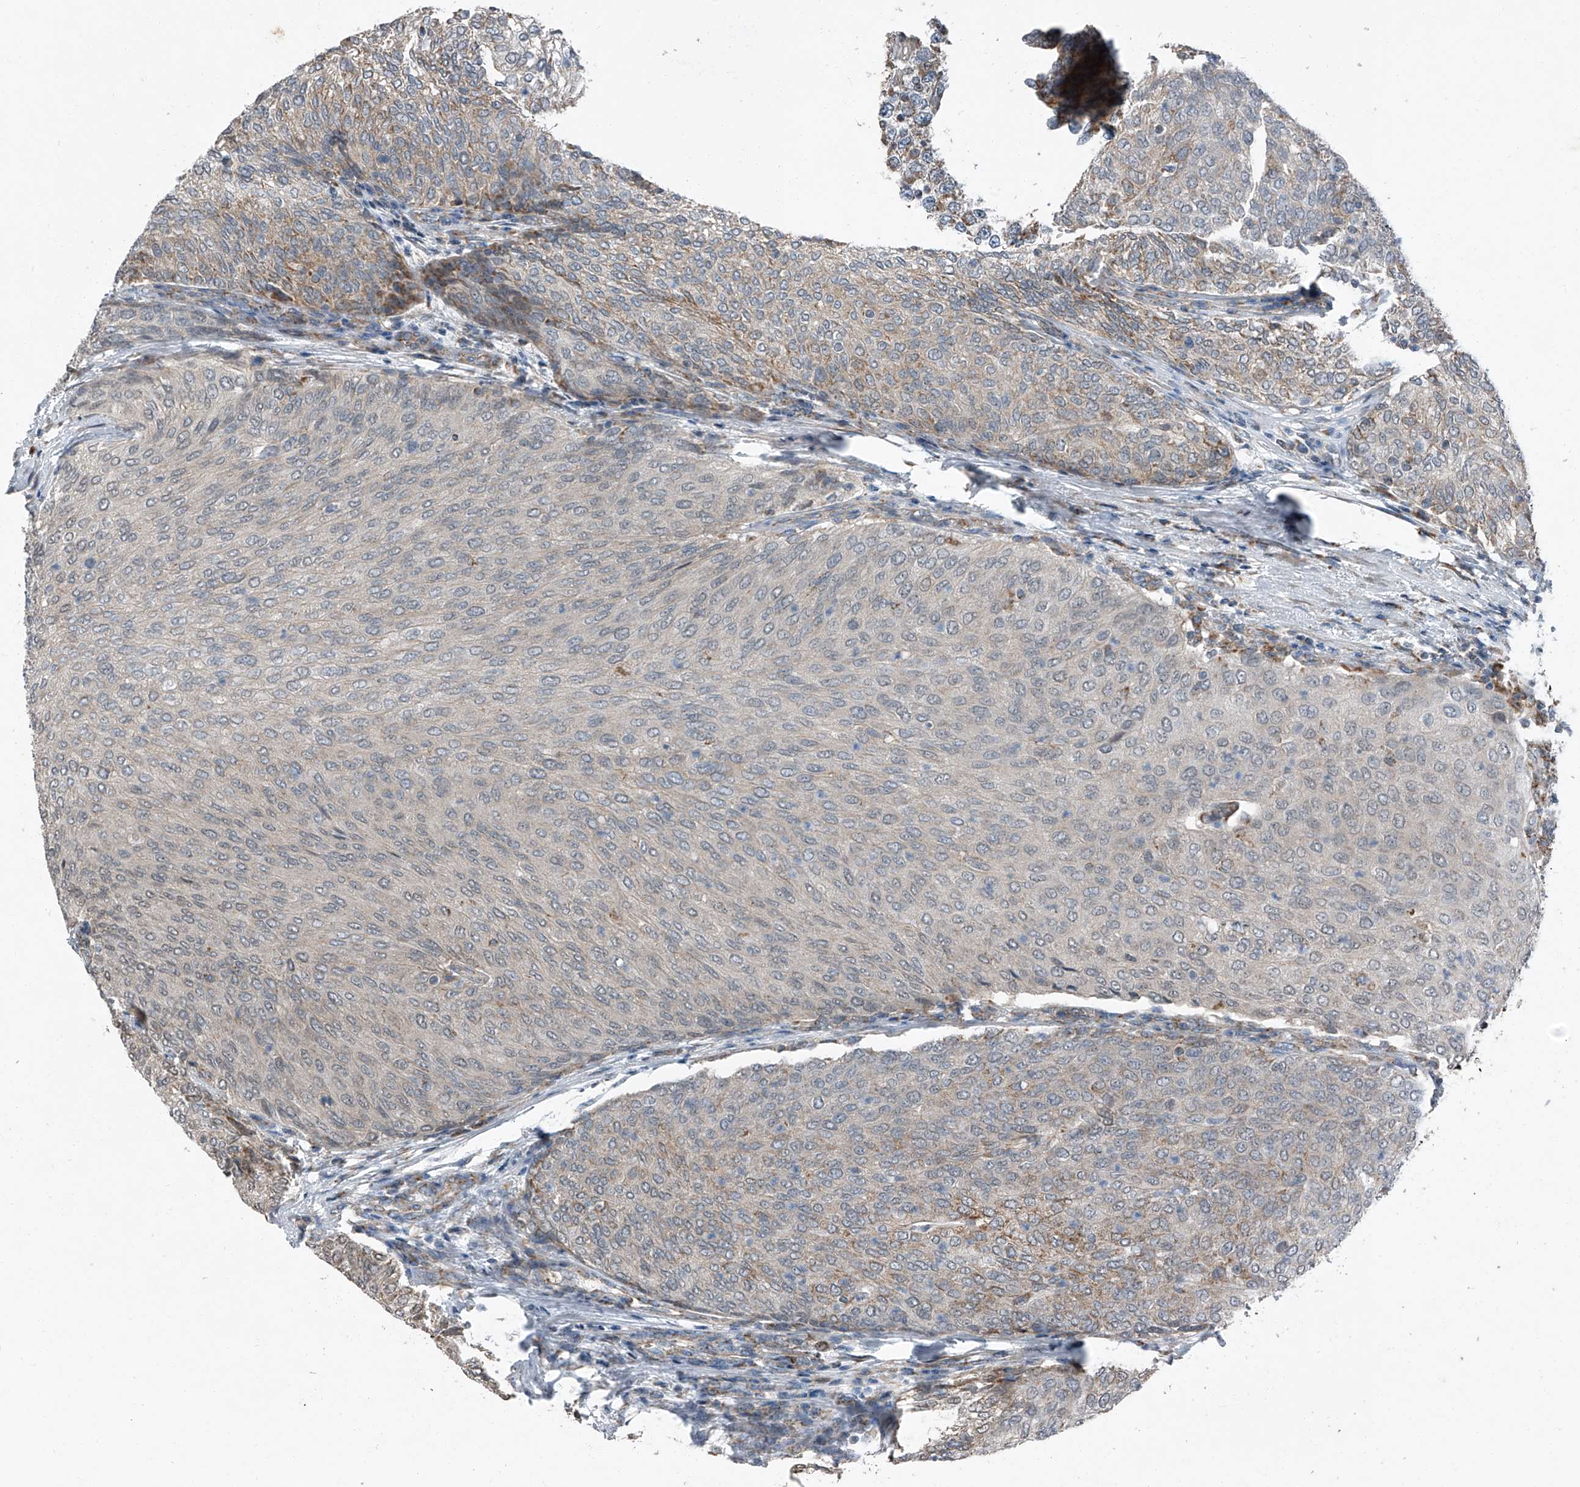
{"staining": {"intensity": "weak", "quantity": ">75%", "location": "cytoplasmic/membranous"}, "tissue": "urothelial cancer", "cell_type": "Tumor cells", "image_type": "cancer", "snomed": [{"axis": "morphology", "description": "Urothelial carcinoma, Low grade"}, {"axis": "topography", "description": "Urinary bladder"}], "caption": "DAB immunohistochemical staining of urothelial cancer shows weak cytoplasmic/membranous protein staining in about >75% of tumor cells. (IHC, brightfield microscopy, high magnification).", "gene": "CHRNA7", "patient": {"sex": "female", "age": 79}}